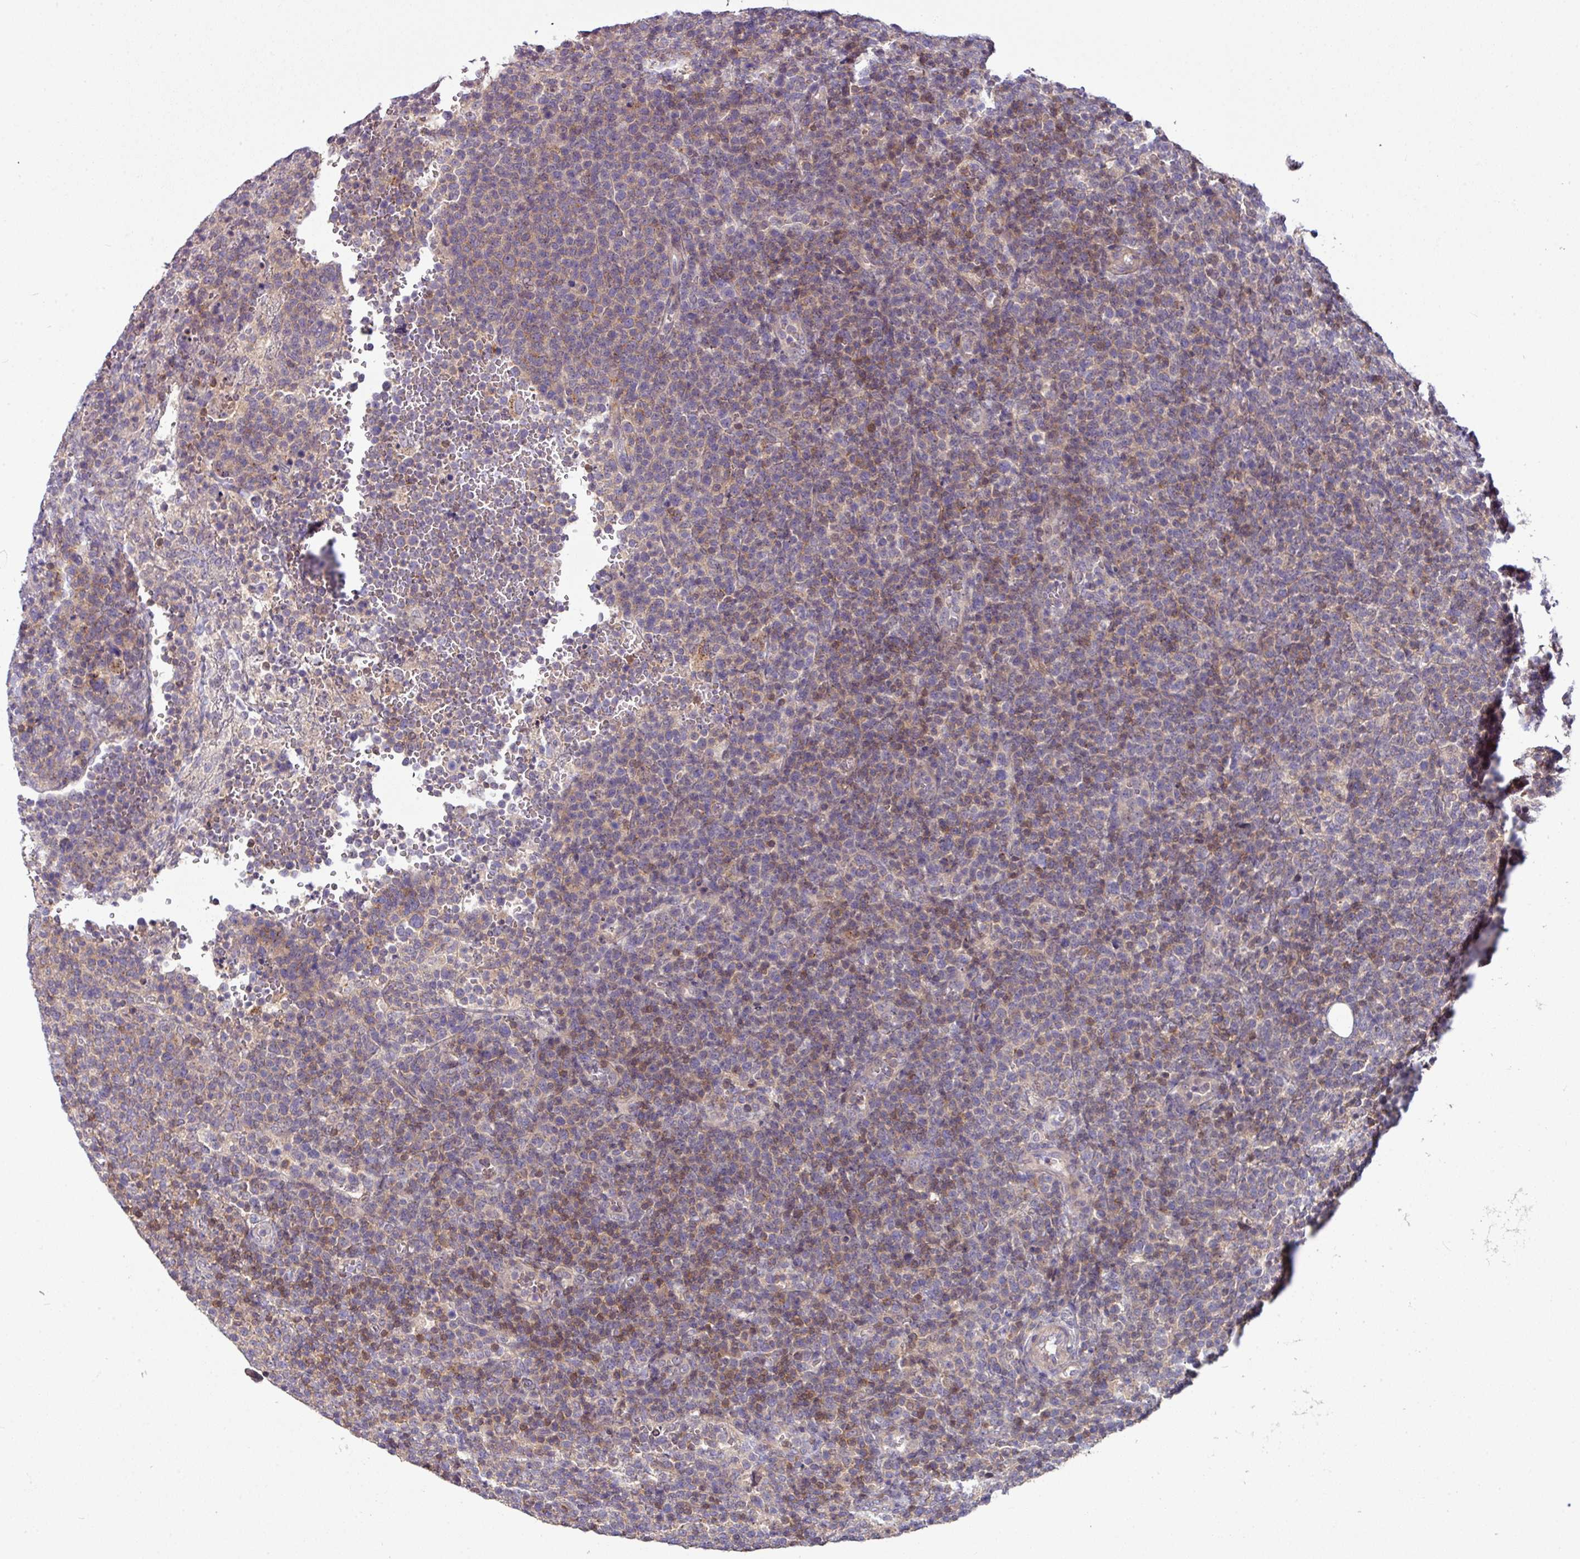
{"staining": {"intensity": "weak", "quantity": "<25%", "location": "cytoplasmic/membranous"}, "tissue": "lymphoma", "cell_type": "Tumor cells", "image_type": "cancer", "snomed": [{"axis": "morphology", "description": "Malignant lymphoma, non-Hodgkin's type, High grade"}, {"axis": "topography", "description": "Lymph node"}], "caption": "Histopathology image shows no protein expression in tumor cells of lymphoma tissue.", "gene": "SLAMF6", "patient": {"sex": "male", "age": 61}}